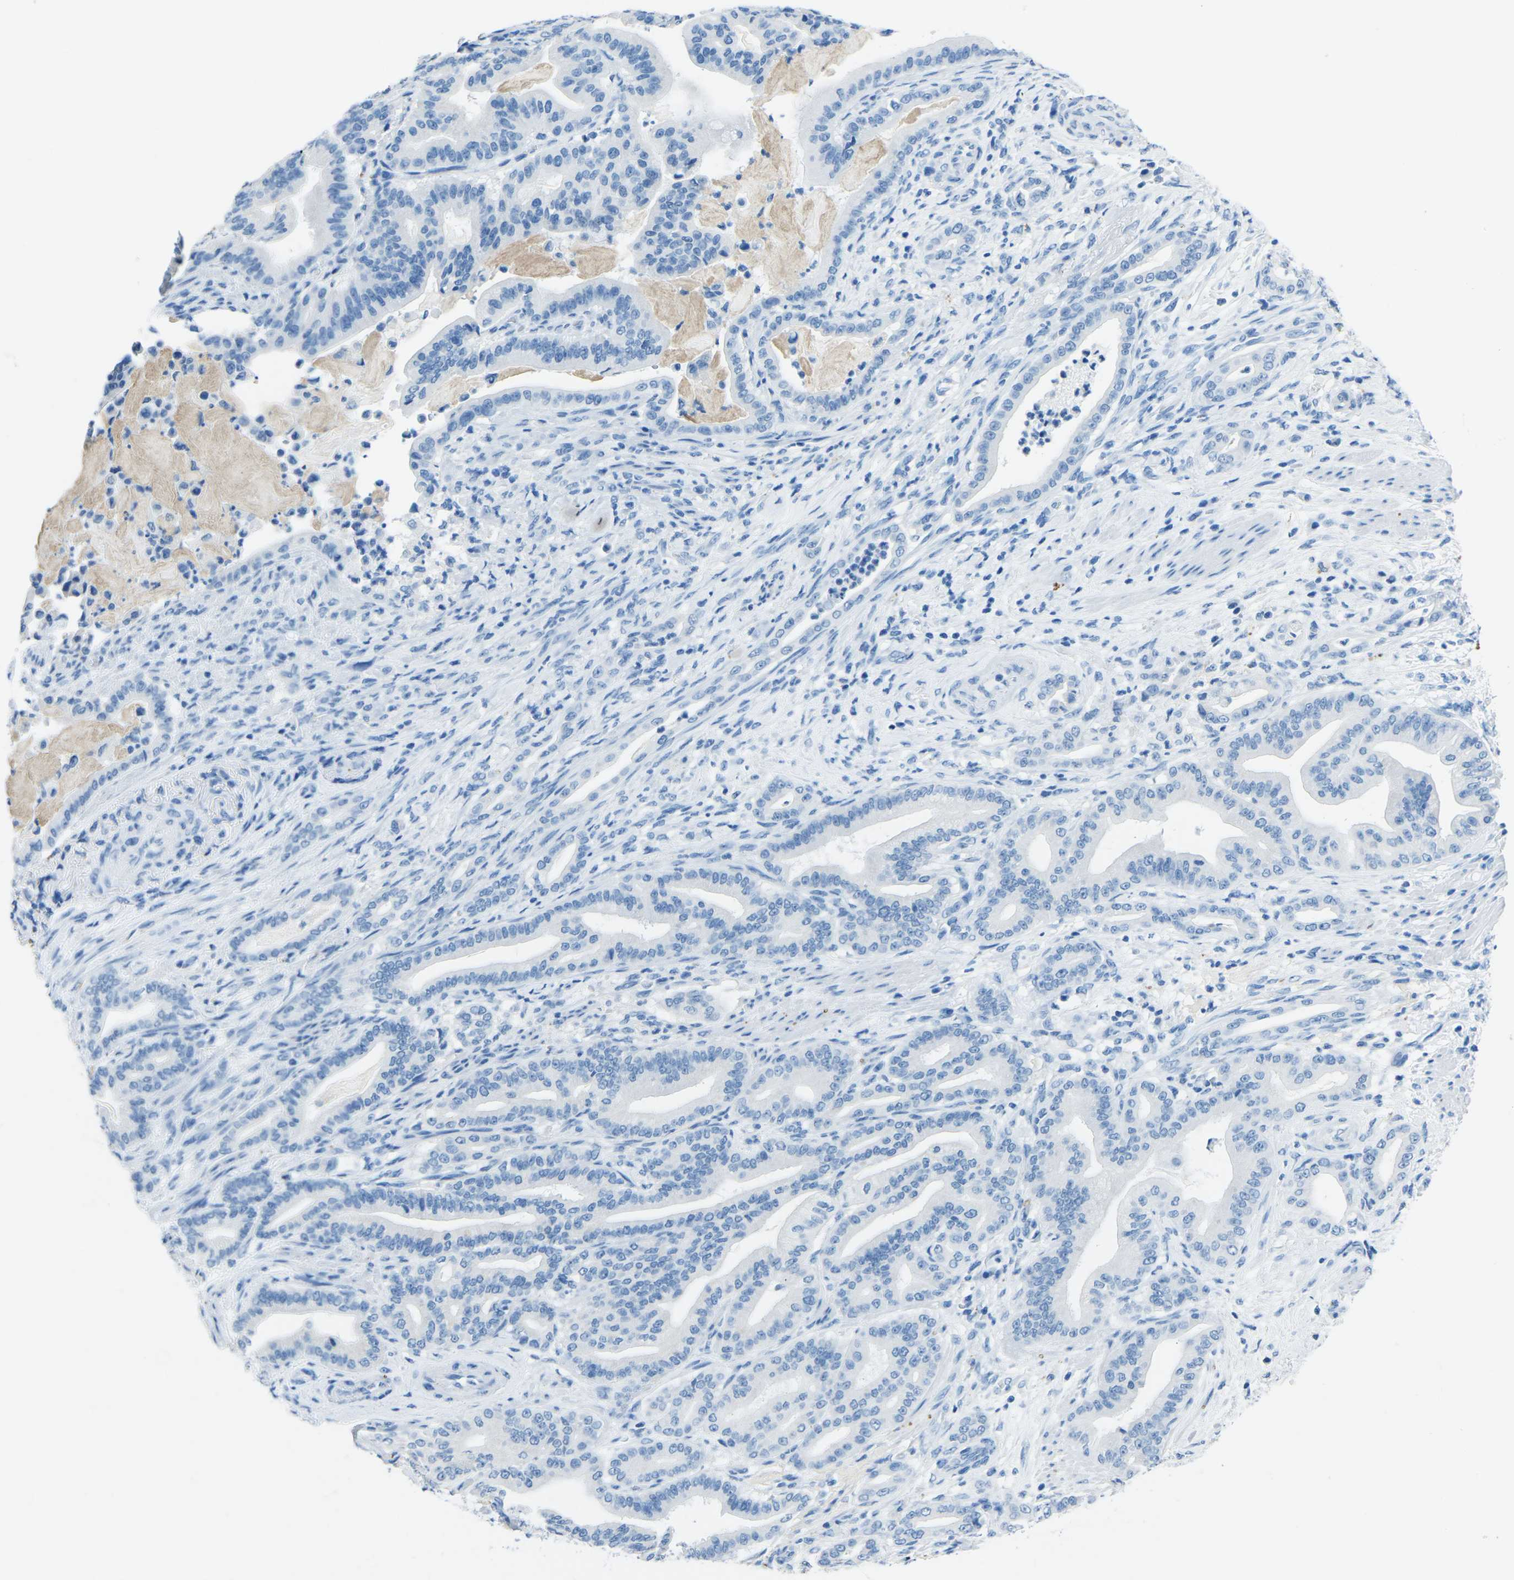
{"staining": {"intensity": "negative", "quantity": "none", "location": "none"}, "tissue": "pancreatic cancer", "cell_type": "Tumor cells", "image_type": "cancer", "snomed": [{"axis": "morphology", "description": "Normal tissue, NOS"}, {"axis": "morphology", "description": "Adenocarcinoma, NOS"}, {"axis": "topography", "description": "Pancreas"}], "caption": "DAB (3,3'-diaminobenzidine) immunohistochemical staining of human pancreatic cancer demonstrates no significant expression in tumor cells.", "gene": "MYH8", "patient": {"sex": "male", "age": 63}}